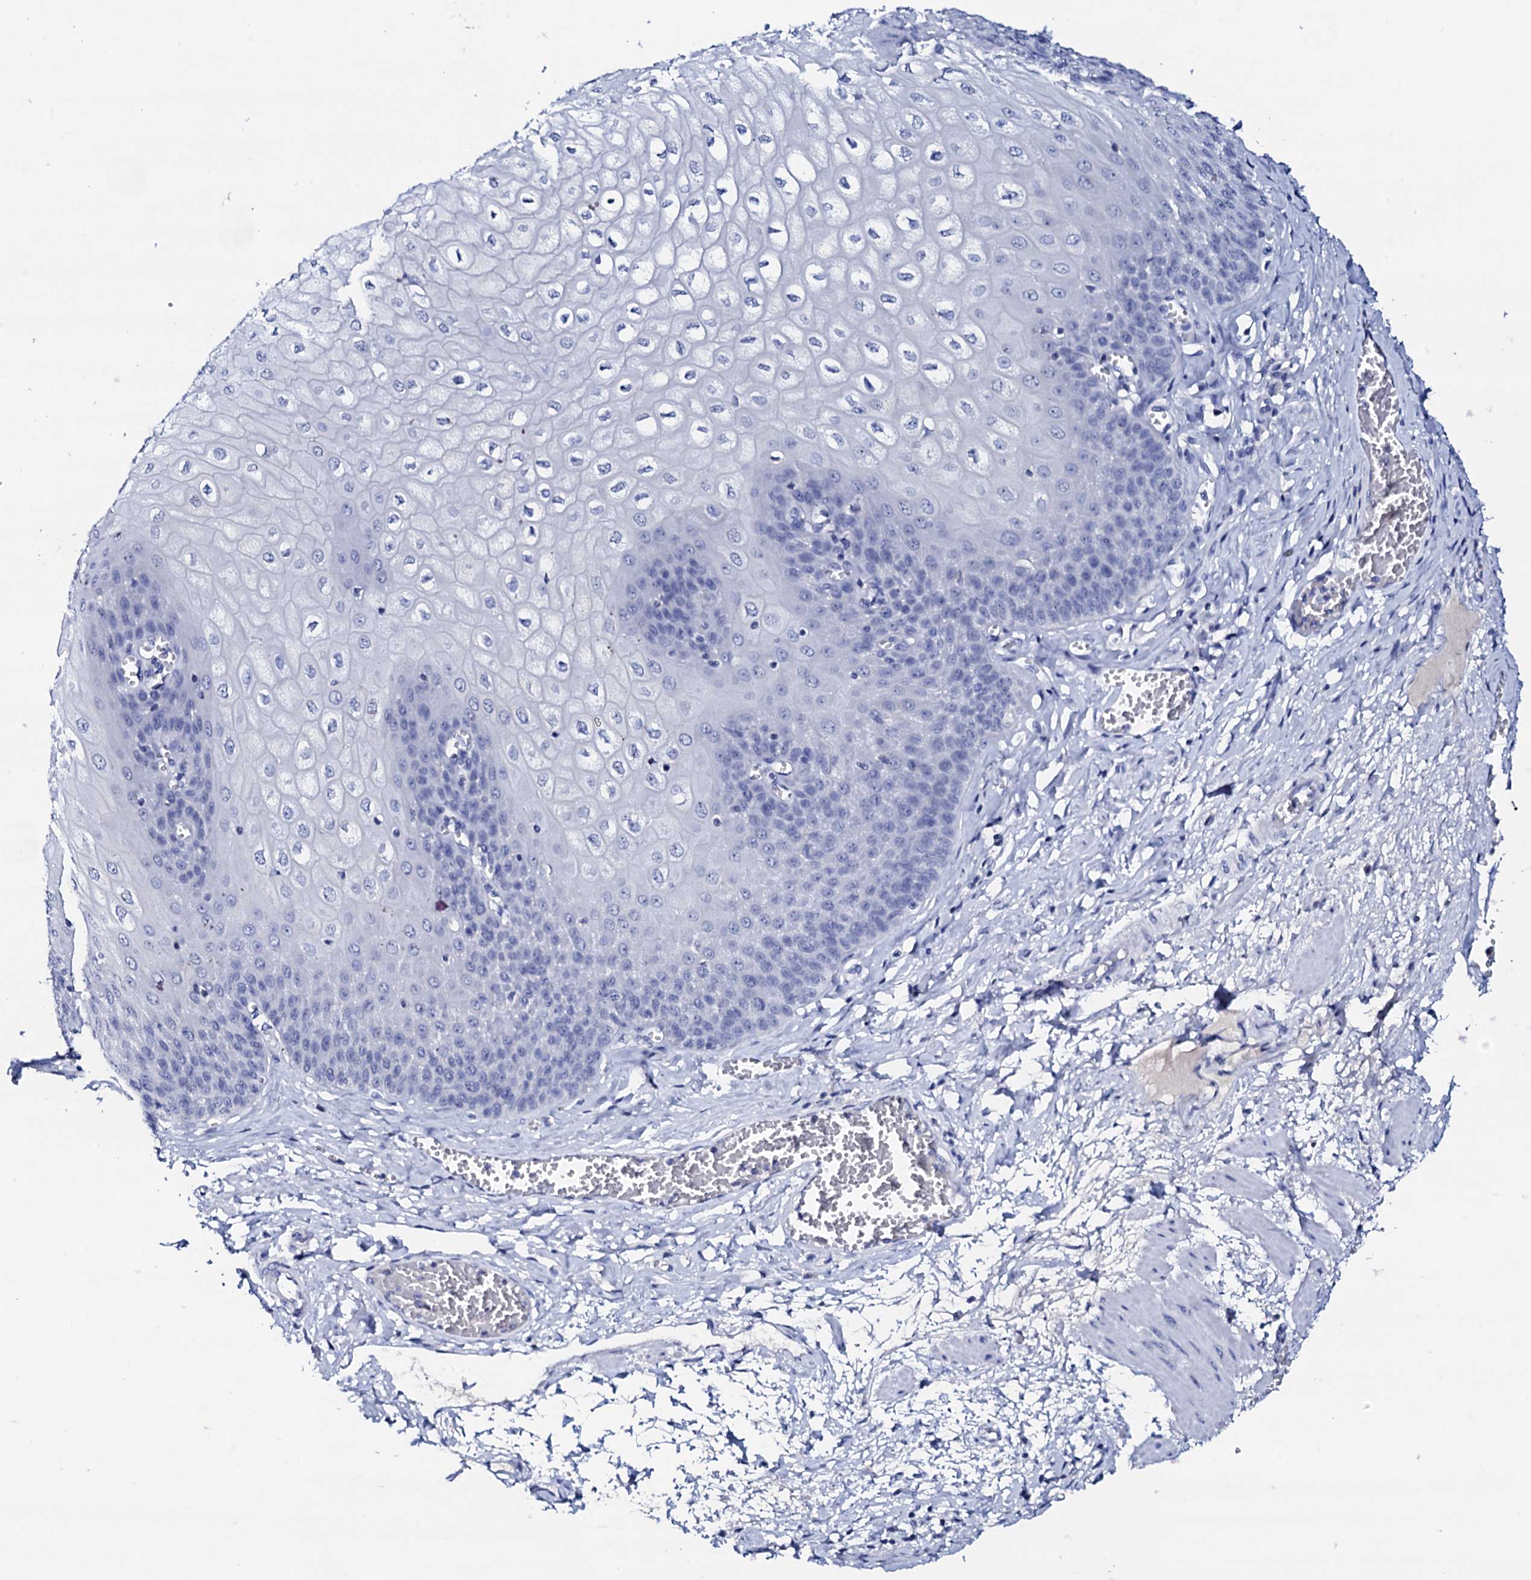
{"staining": {"intensity": "negative", "quantity": "none", "location": "none"}, "tissue": "esophagus", "cell_type": "Squamous epithelial cells", "image_type": "normal", "snomed": [{"axis": "morphology", "description": "Normal tissue, NOS"}, {"axis": "topography", "description": "Esophagus"}], "caption": "Immunohistochemistry photomicrograph of unremarkable human esophagus stained for a protein (brown), which reveals no staining in squamous epithelial cells. Brightfield microscopy of immunohistochemistry stained with DAB (3,3'-diaminobenzidine) (brown) and hematoxylin (blue), captured at high magnification.", "gene": "FBXL16", "patient": {"sex": "male", "age": 60}}